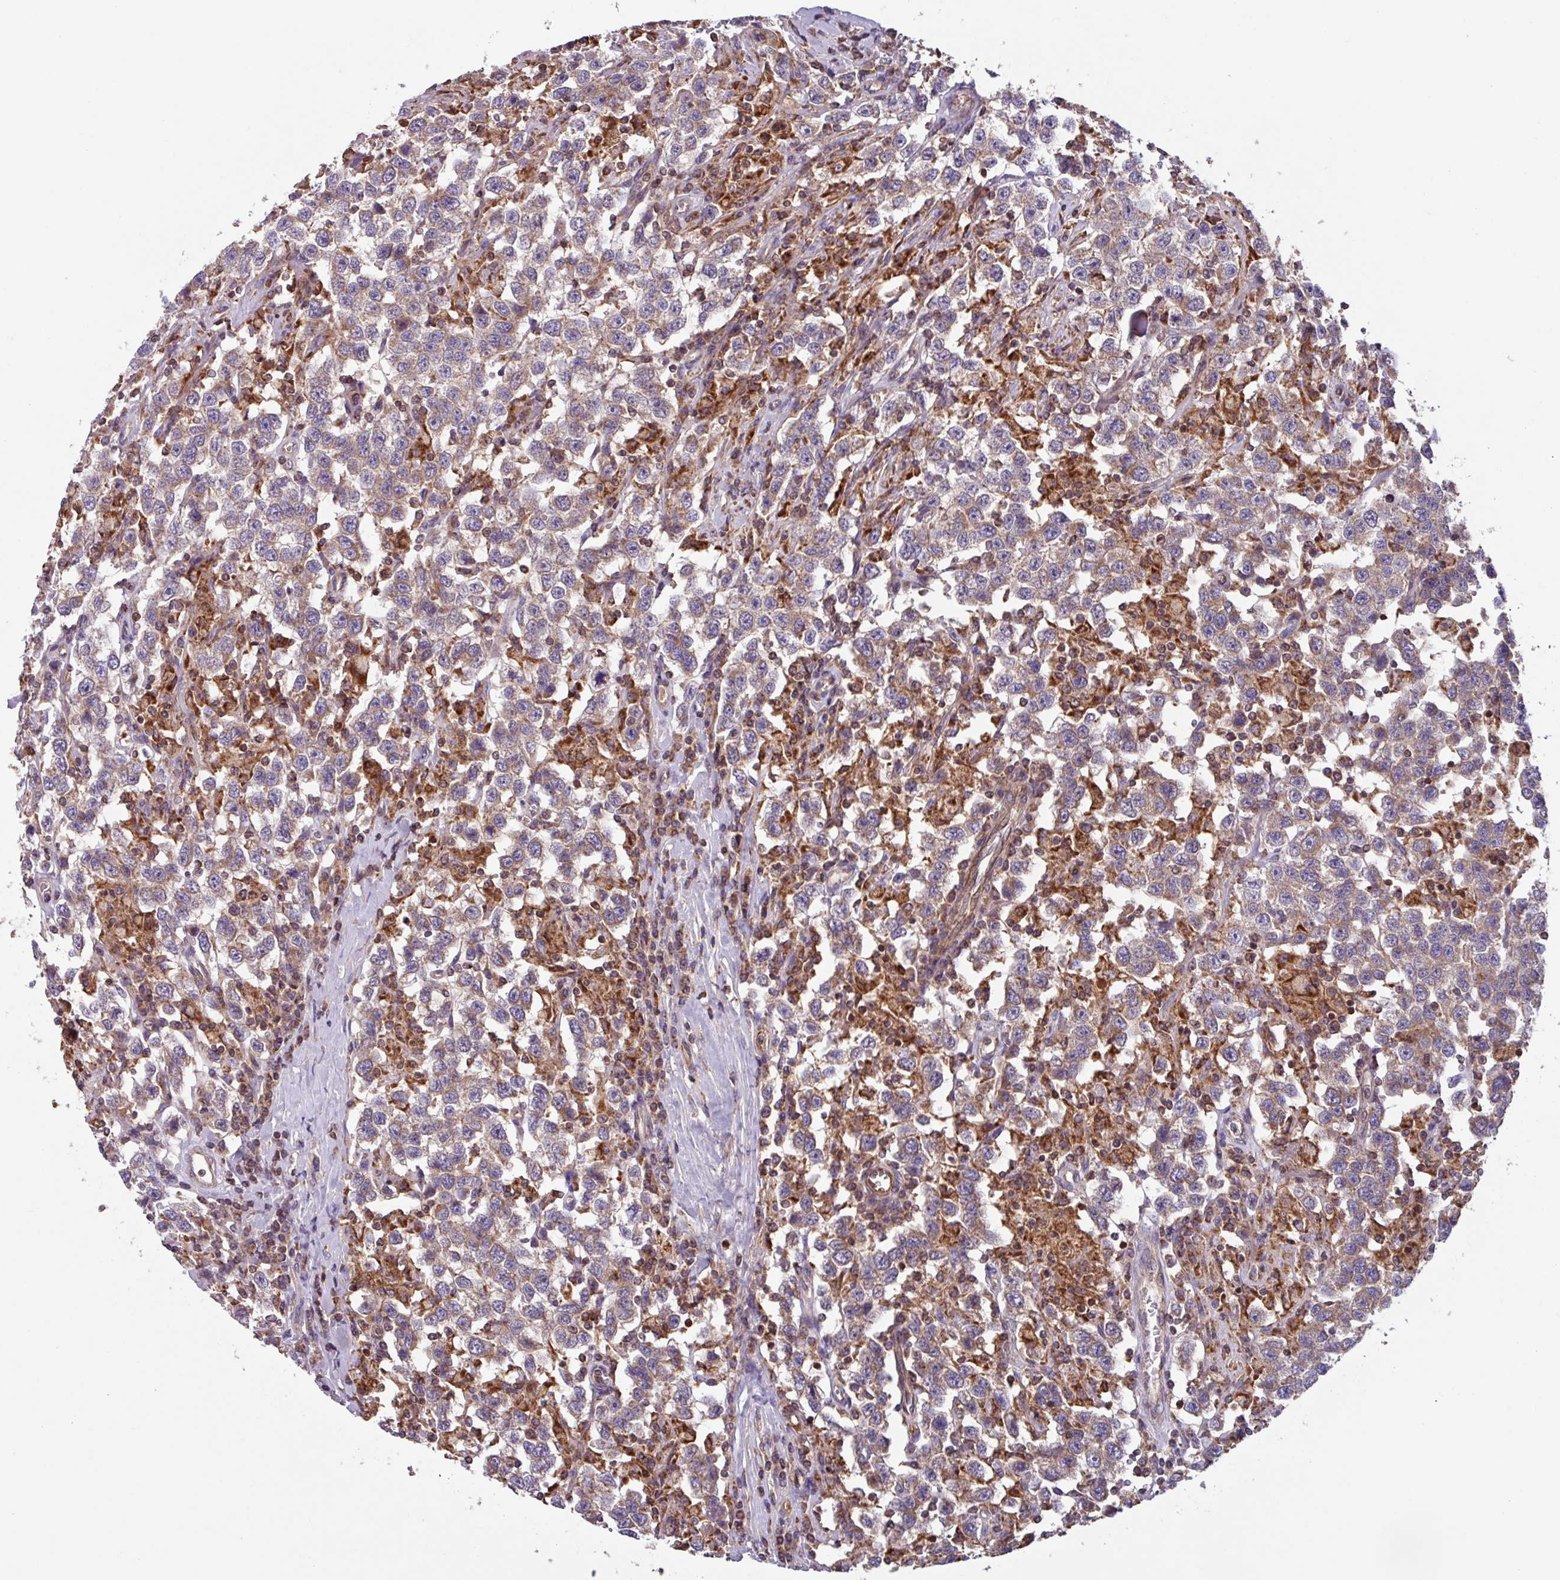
{"staining": {"intensity": "weak", "quantity": "25%-75%", "location": "cytoplasmic/membranous"}, "tissue": "testis cancer", "cell_type": "Tumor cells", "image_type": "cancer", "snomed": [{"axis": "morphology", "description": "Seminoma, NOS"}, {"axis": "topography", "description": "Testis"}], "caption": "A high-resolution image shows immunohistochemistry (IHC) staining of seminoma (testis), which displays weak cytoplasmic/membranous expression in approximately 25%-75% of tumor cells.", "gene": "PLEKHD1", "patient": {"sex": "male", "age": 41}}